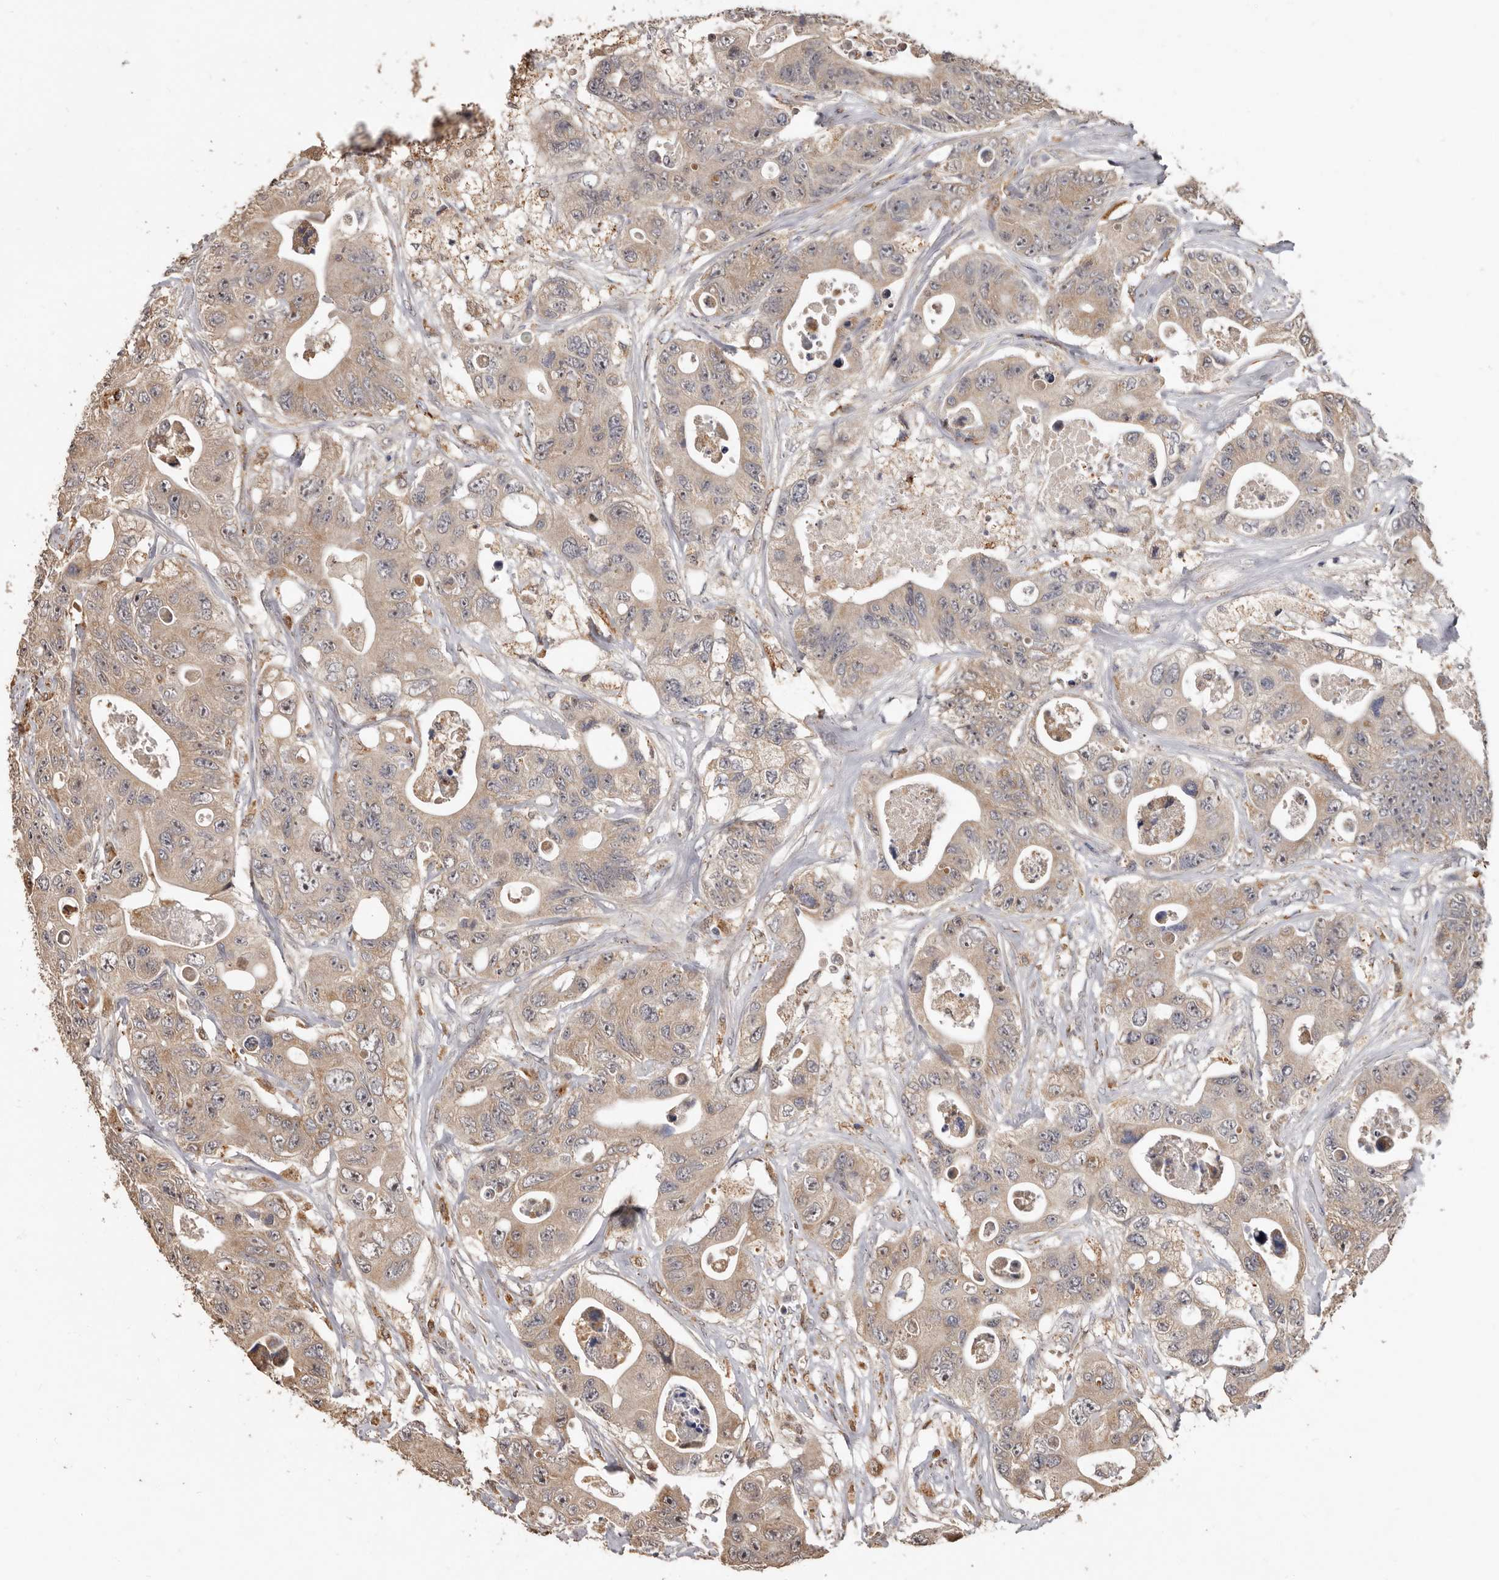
{"staining": {"intensity": "weak", "quantity": ">75%", "location": "cytoplasmic/membranous"}, "tissue": "colorectal cancer", "cell_type": "Tumor cells", "image_type": "cancer", "snomed": [{"axis": "morphology", "description": "Adenocarcinoma, NOS"}, {"axis": "topography", "description": "Colon"}], "caption": "This micrograph shows immunohistochemistry staining of human colorectal cancer (adenocarcinoma), with low weak cytoplasmic/membranous positivity in approximately >75% of tumor cells.", "gene": "AKAP7", "patient": {"sex": "female", "age": 46}}